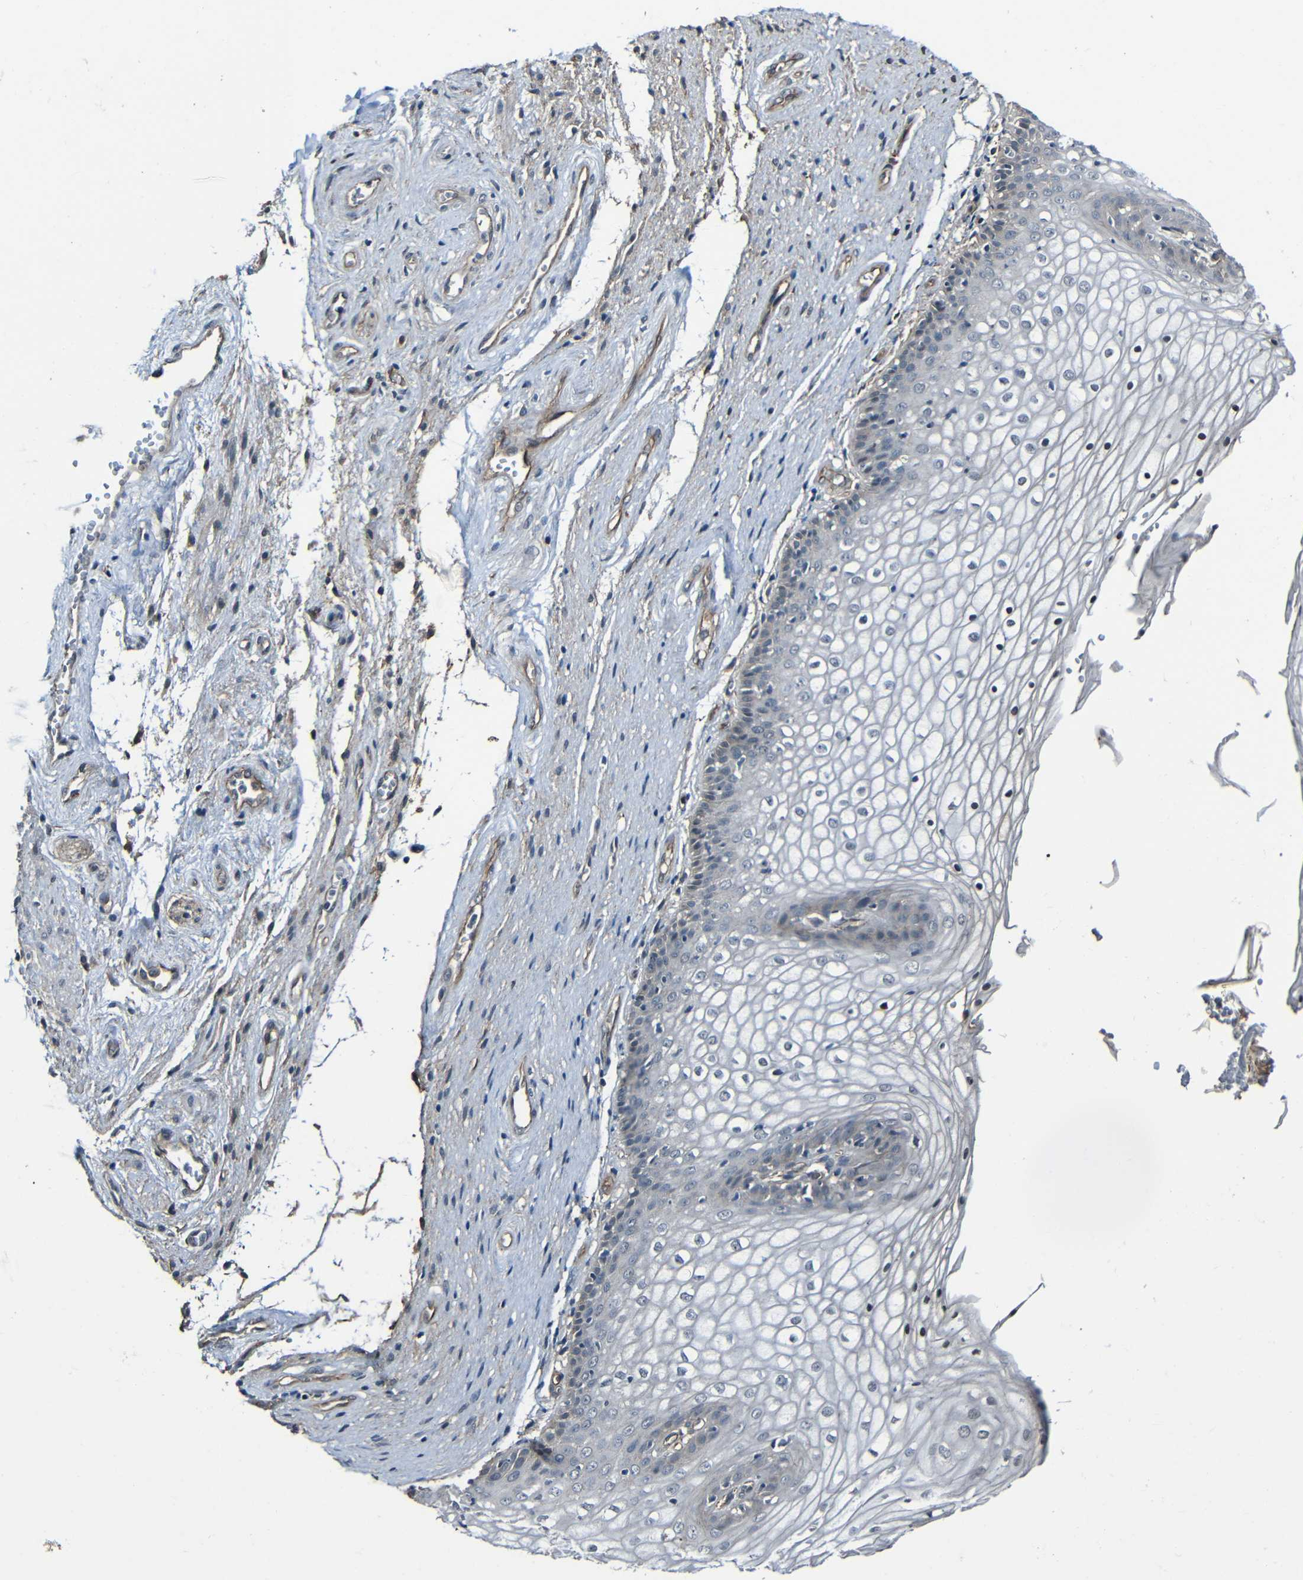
{"staining": {"intensity": "weak", "quantity": "<25%", "location": "cytoplasmic/membranous"}, "tissue": "vagina", "cell_type": "Squamous epithelial cells", "image_type": "normal", "snomed": [{"axis": "morphology", "description": "Normal tissue, NOS"}, {"axis": "topography", "description": "Vagina"}], "caption": "An immunohistochemistry (IHC) photomicrograph of unremarkable vagina is shown. There is no staining in squamous epithelial cells of vagina. (DAB immunohistochemistry (IHC) with hematoxylin counter stain).", "gene": "LGR5", "patient": {"sex": "female", "age": 34}}